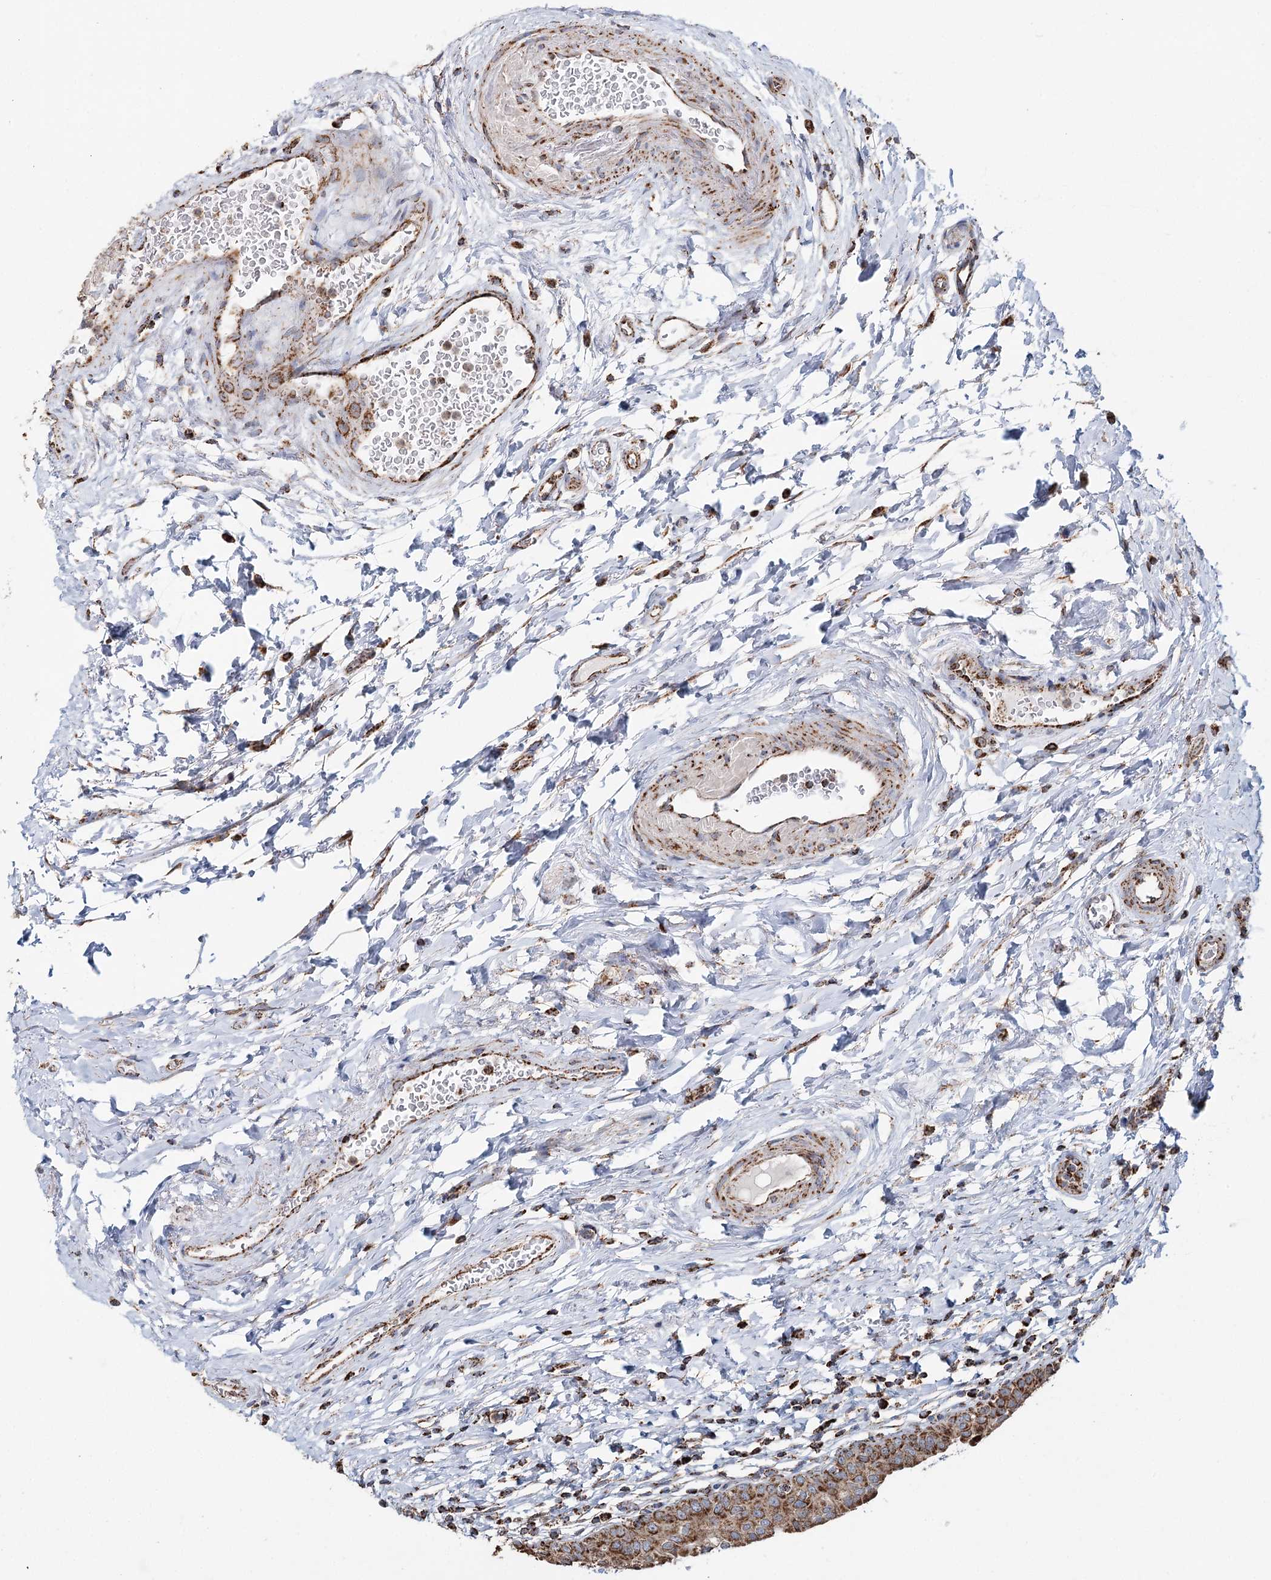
{"staining": {"intensity": "moderate", "quantity": ">75%", "location": "cytoplasmic/membranous"}, "tissue": "urinary bladder", "cell_type": "Urothelial cells", "image_type": "normal", "snomed": [{"axis": "morphology", "description": "Normal tissue, NOS"}, {"axis": "topography", "description": "Urinary bladder"}], "caption": "Immunohistochemical staining of unremarkable human urinary bladder demonstrates moderate cytoplasmic/membranous protein staining in approximately >75% of urothelial cells.", "gene": "APH1A", "patient": {"sex": "male", "age": 83}}